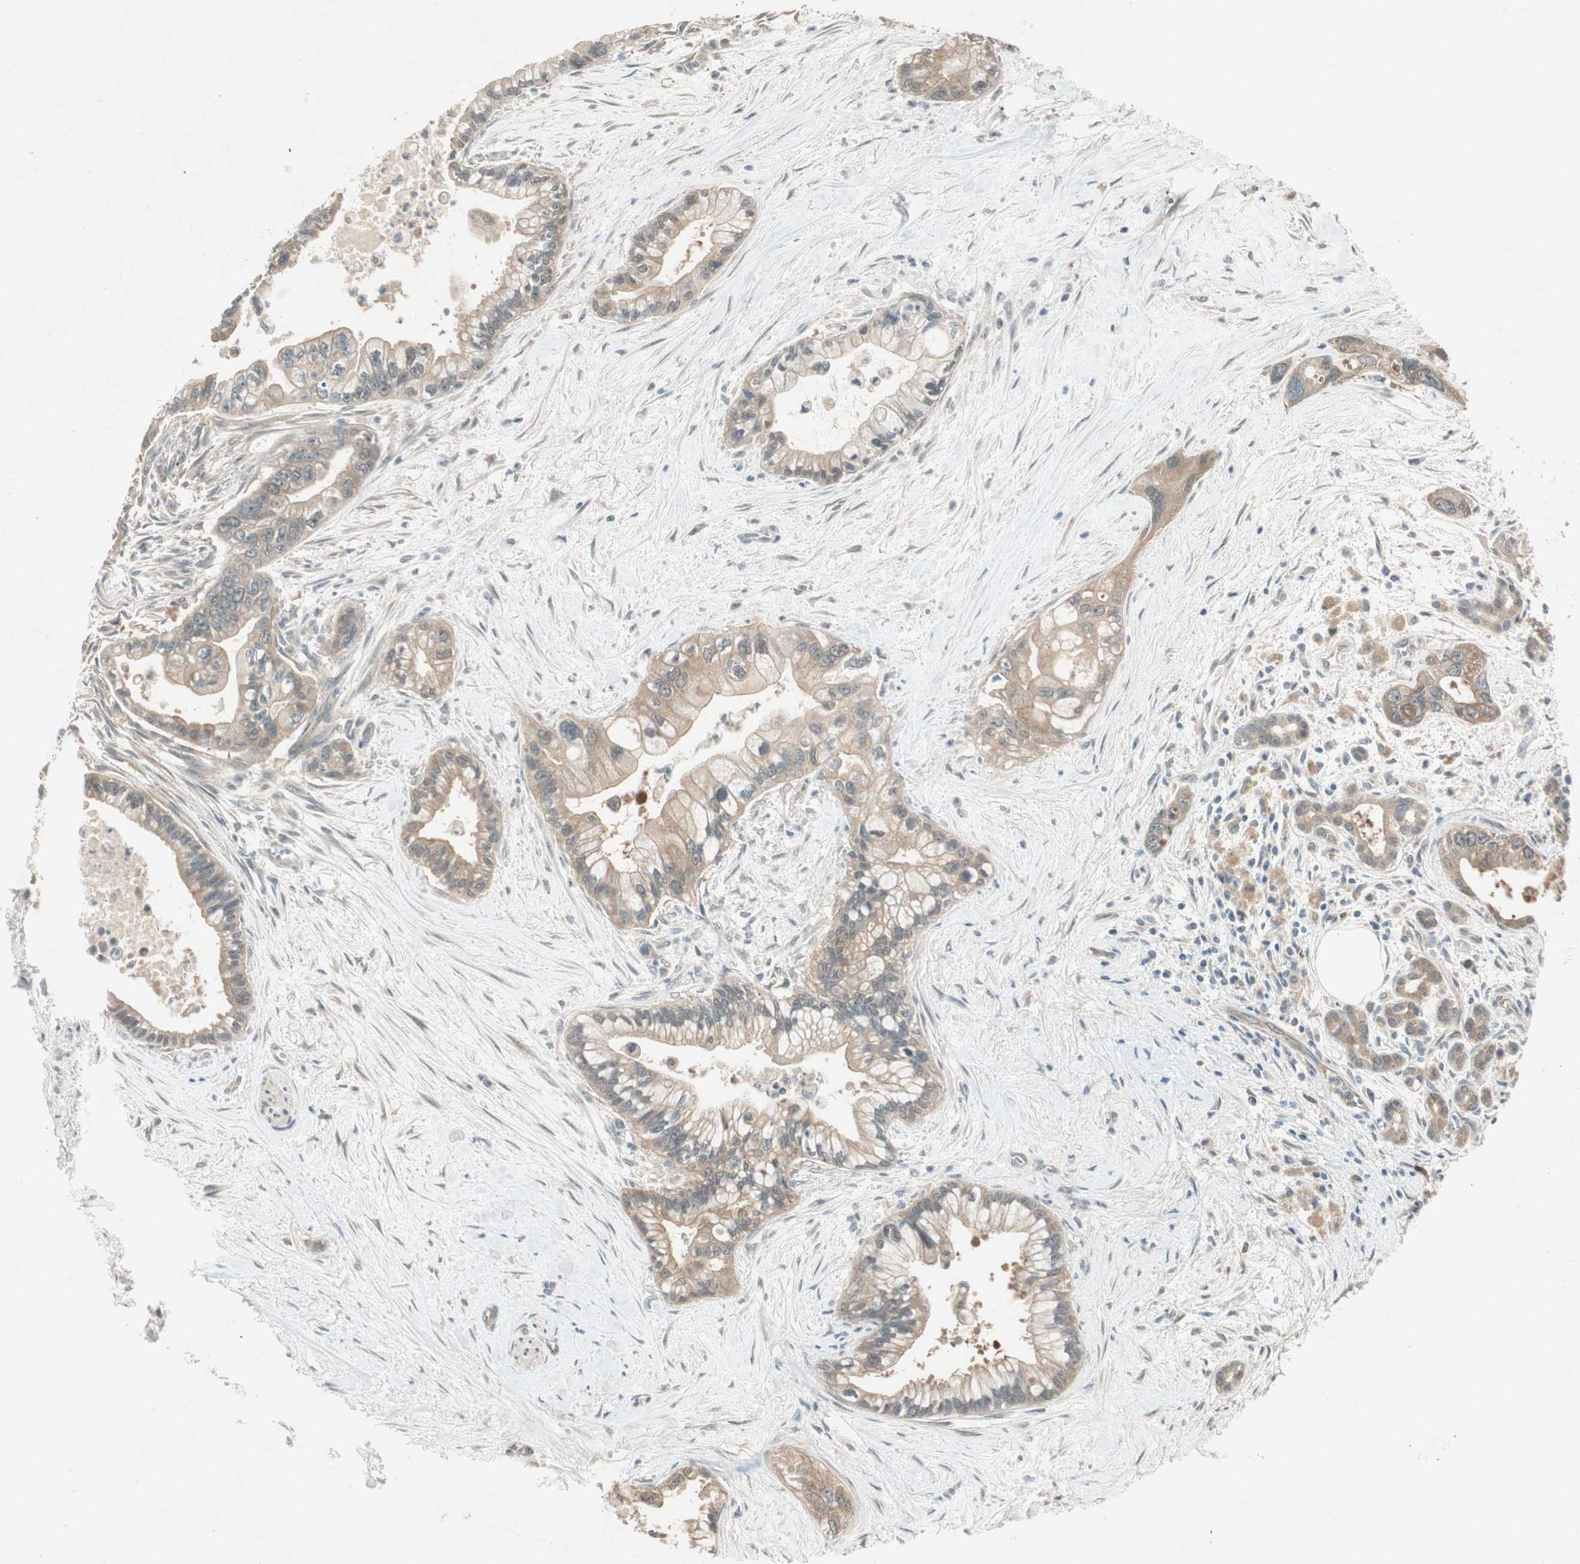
{"staining": {"intensity": "moderate", "quantity": ">75%", "location": "cytoplasmic/membranous"}, "tissue": "pancreatic cancer", "cell_type": "Tumor cells", "image_type": "cancer", "snomed": [{"axis": "morphology", "description": "Adenocarcinoma, NOS"}, {"axis": "topography", "description": "Pancreas"}], "caption": "IHC staining of pancreatic cancer, which shows medium levels of moderate cytoplasmic/membranous expression in approximately >75% of tumor cells indicating moderate cytoplasmic/membranous protein staining. The staining was performed using DAB (brown) for protein detection and nuclei were counterstained in hematoxylin (blue).", "gene": "NCLN", "patient": {"sex": "male", "age": 70}}